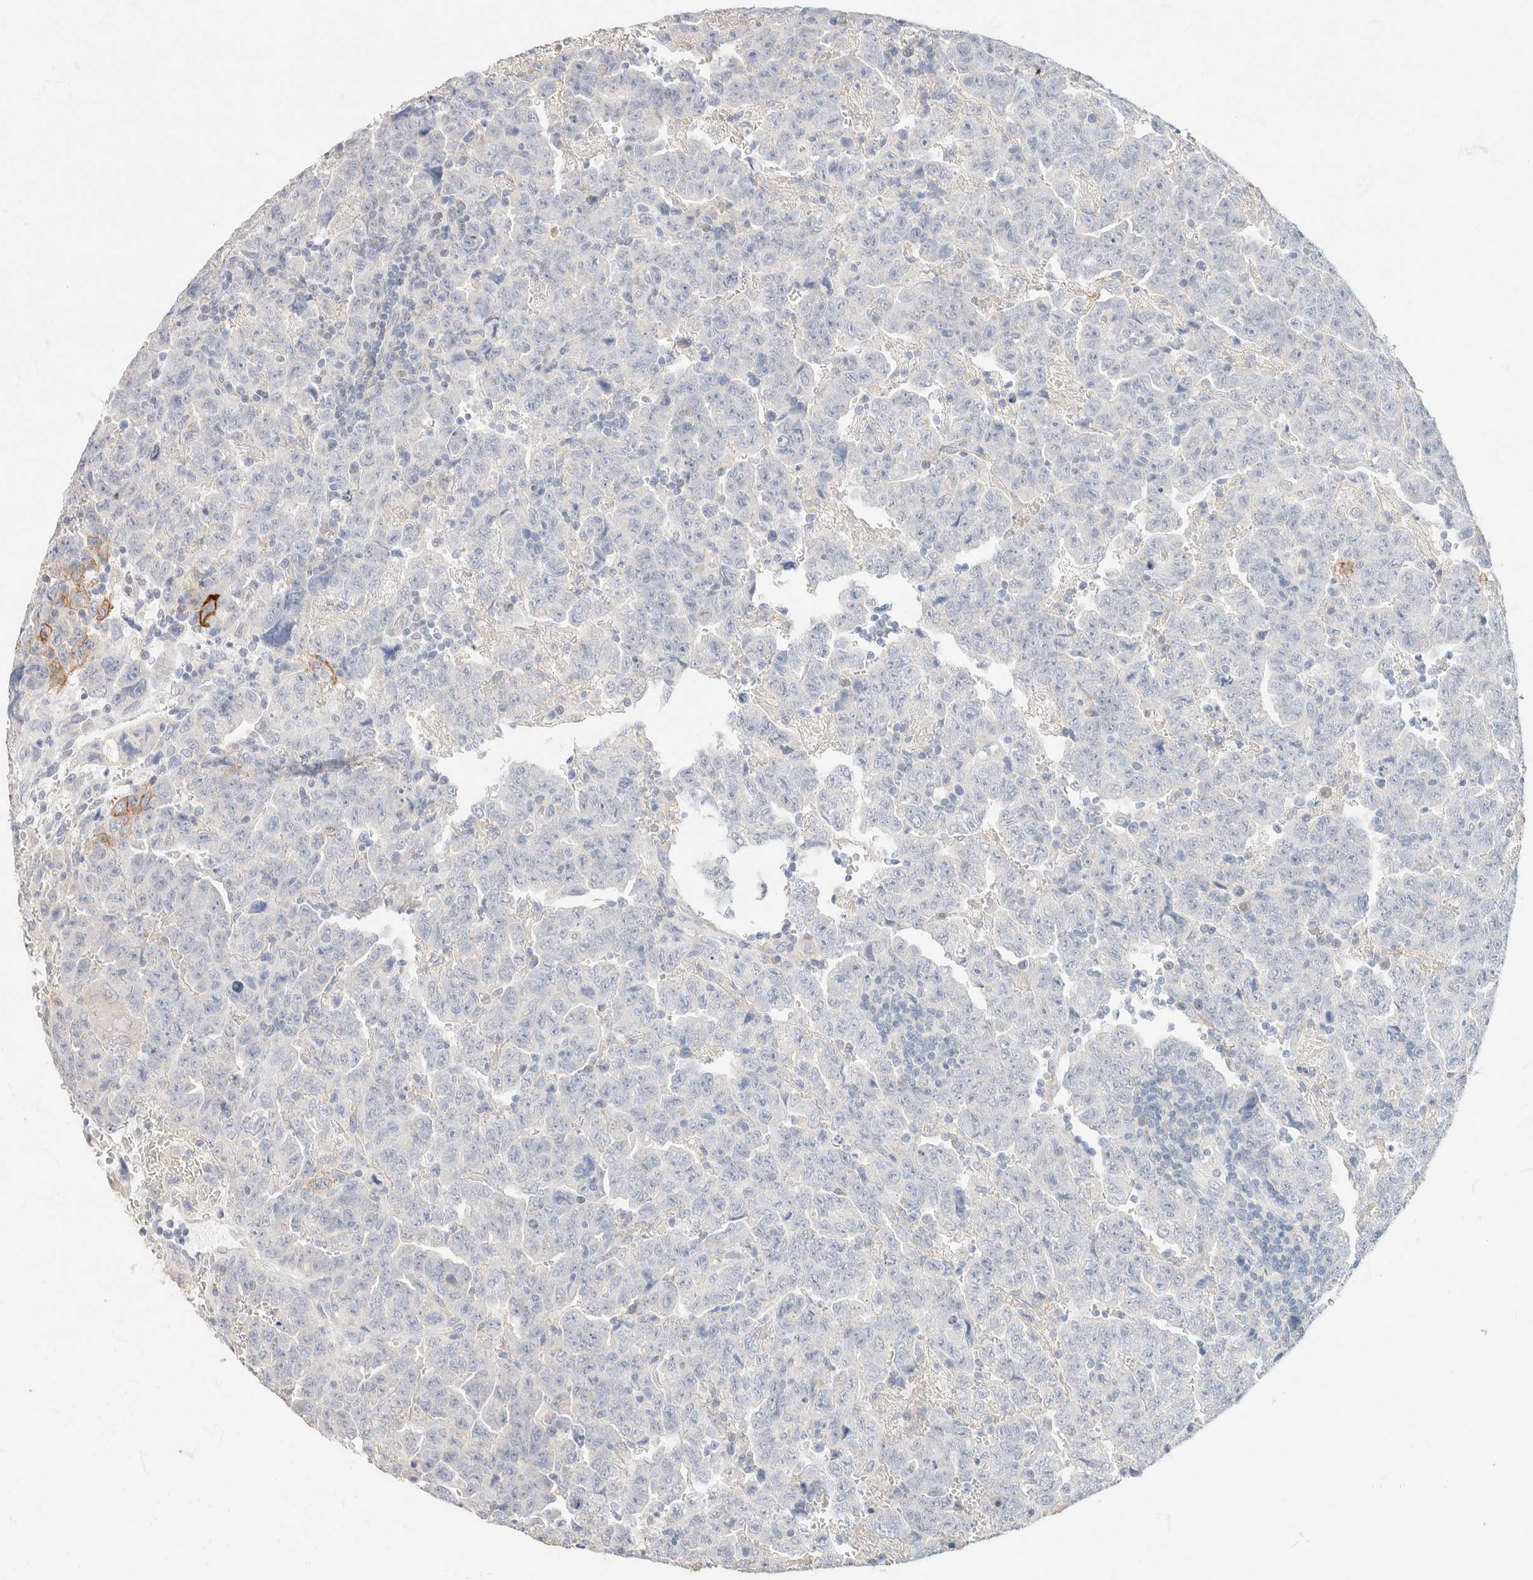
{"staining": {"intensity": "moderate", "quantity": "<25%", "location": "cytoplasmic/membranous"}, "tissue": "testis cancer", "cell_type": "Tumor cells", "image_type": "cancer", "snomed": [{"axis": "morphology", "description": "Carcinoma, Embryonal, NOS"}, {"axis": "topography", "description": "Testis"}], "caption": "IHC staining of embryonal carcinoma (testis), which reveals low levels of moderate cytoplasmic/membranous staining in about <25% of tumor cells indicating moderate cytoplasmic/membranous protein staining. The staining was performed using DAB (3,3'-diaminobenzidine) (brown) for protein detection and nuclei were counterstained in hematoxylin (blue).", "gene": "CA12", "patient": {"sex": "male", "age": 28}}